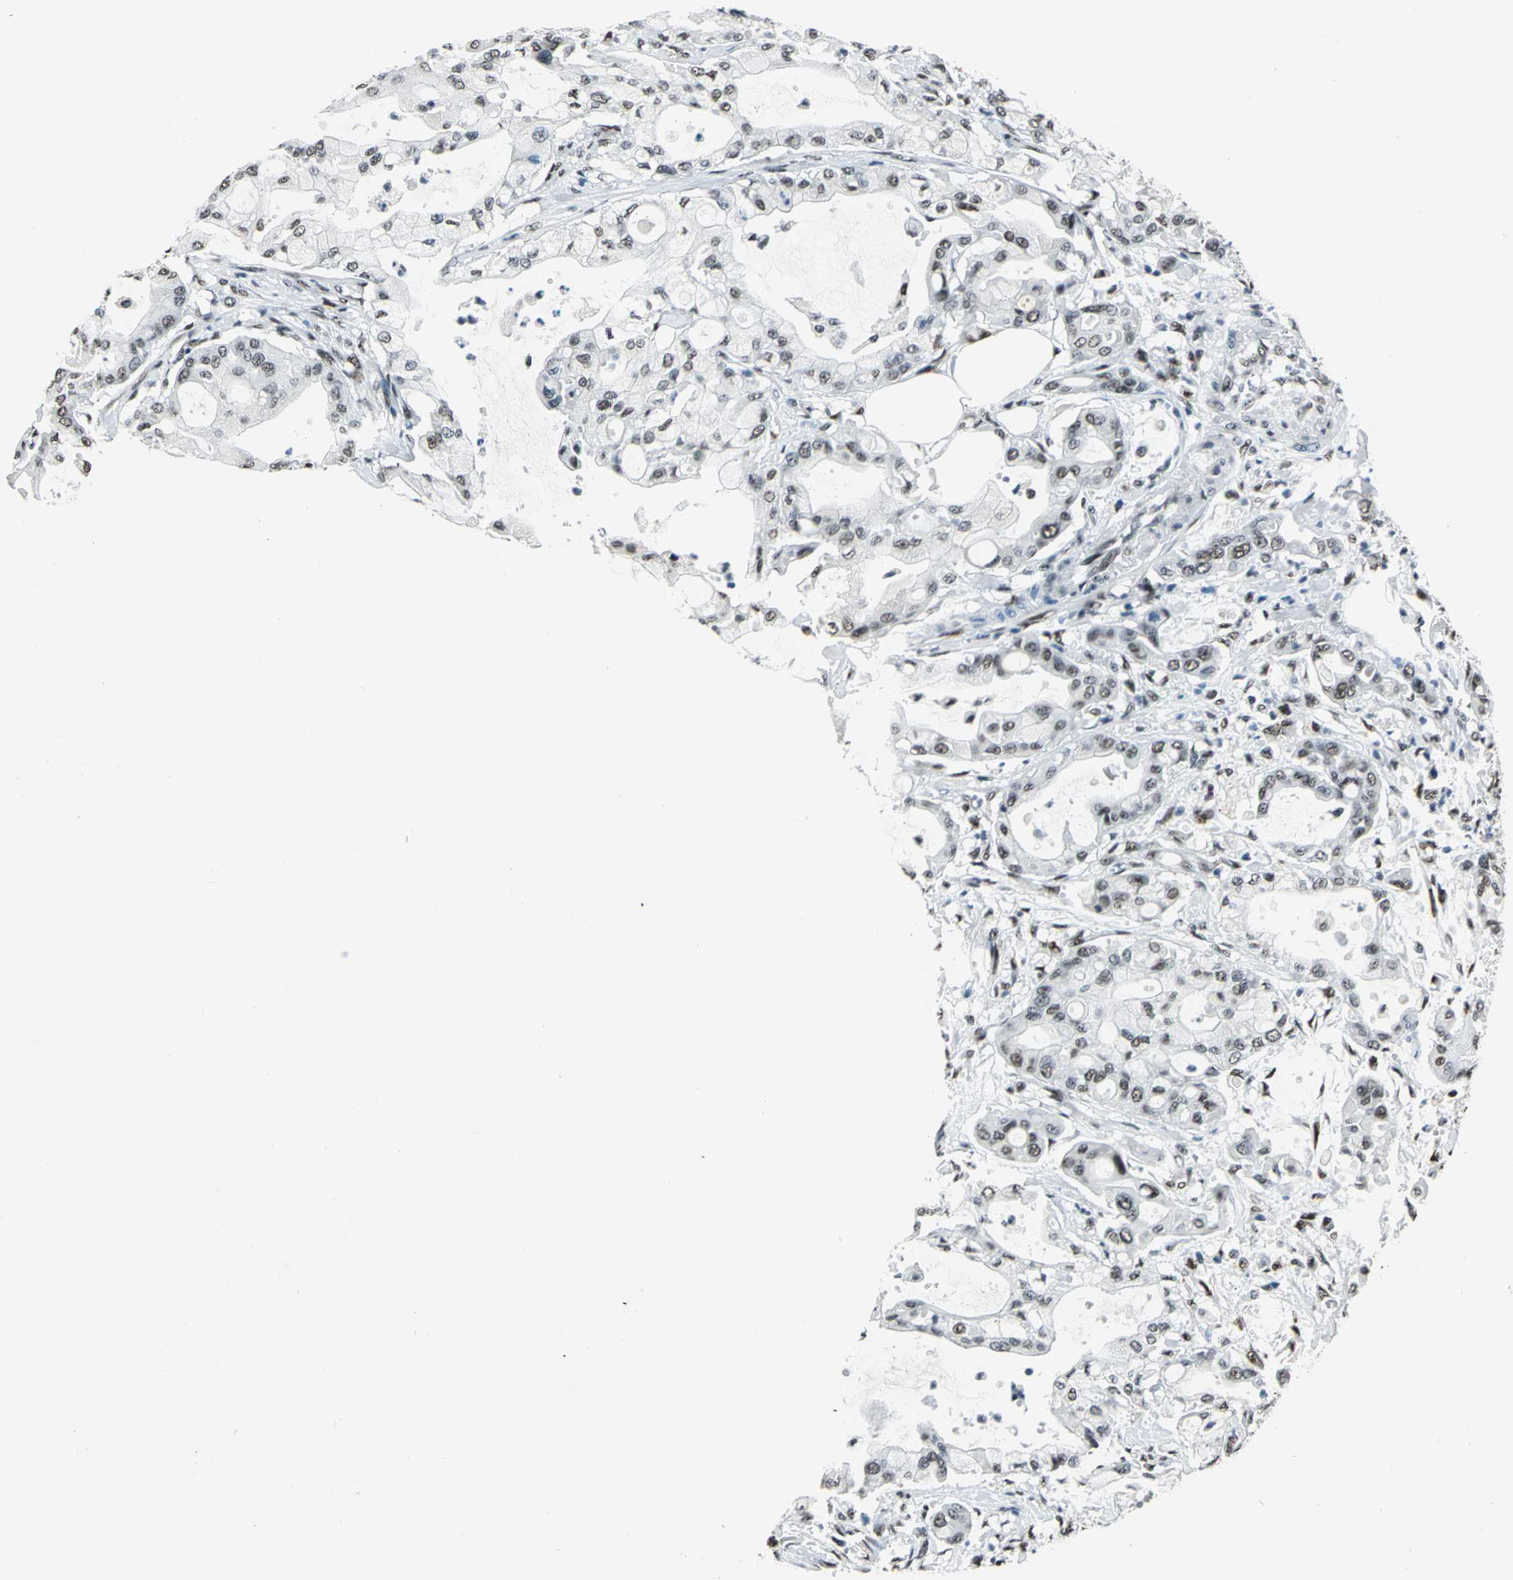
{"staining": {"intensity": "moderate", "quantity": ">75%", "location": "nuclear"}, "tissue": "pancreatic cancer", "cell_type": "Tumor cells", "image_type": "cancer", "snomed": [{"axis": "morphology", "description": "Adenocarcinoma, NOS"}, {"axis": "morphology", "description": "Adenocarcinoma, metastatic, NOS"}, {"axis": "topography", "description": "Lymph node"}, {"axis": "topography", "description": "Pancreas"}, {"axis": "topography", "description": "Duodenum"}], "caption": "The micrograph exhibits a brown stain indicating the presence of a protein in the nuclear of tumor cells in pancreatic metastatic adenocarcinoma.", "gene": "KAT6B", "patient": {"sex": "female", "age": 64}}